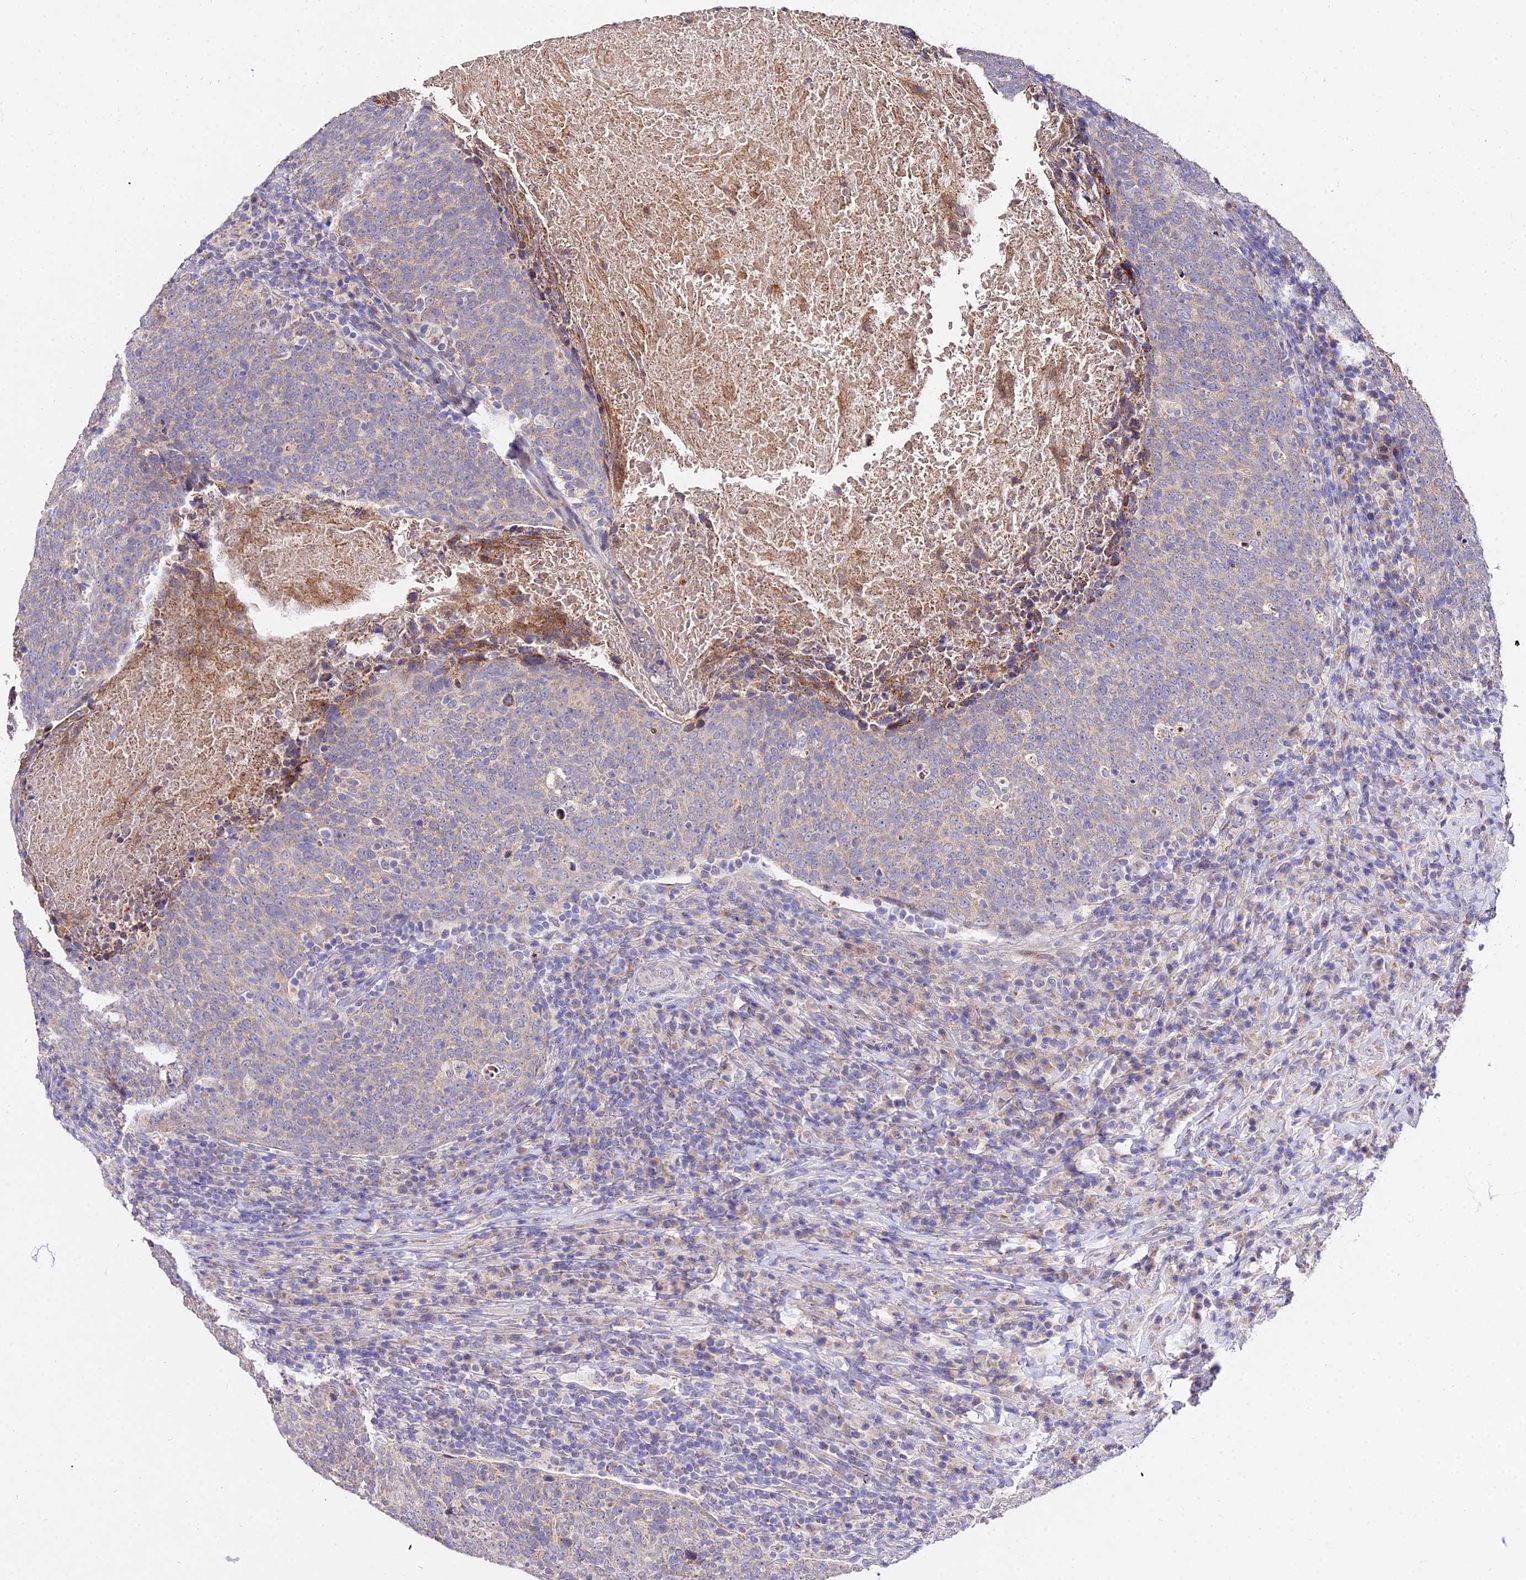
{"staining": {"intensity": "weak", "quantity": "<25%", "location": "cytoplasmic/membranous"}, "tissue": "head and neck cancer", "cell_type": "Tumor cells", "image_type": "cancer", "snomed": [{"axis": "morphology", "description": "Squamous cell carcinoma, NOS"}, {"axis": "morphology", "description": "Squamous cell carcinoma, metastatic, NOS"}, {"axis": "topography", "description": "Lymph node"}, {"axis": "topography", "description": "Head-Neck"}], "caption": "The image shows no staining of tumor cells in head and neck metastatic squamous cell carcinoma.", "gene": "WDR5B", "patient": {"sex": "male", "age": 62}}